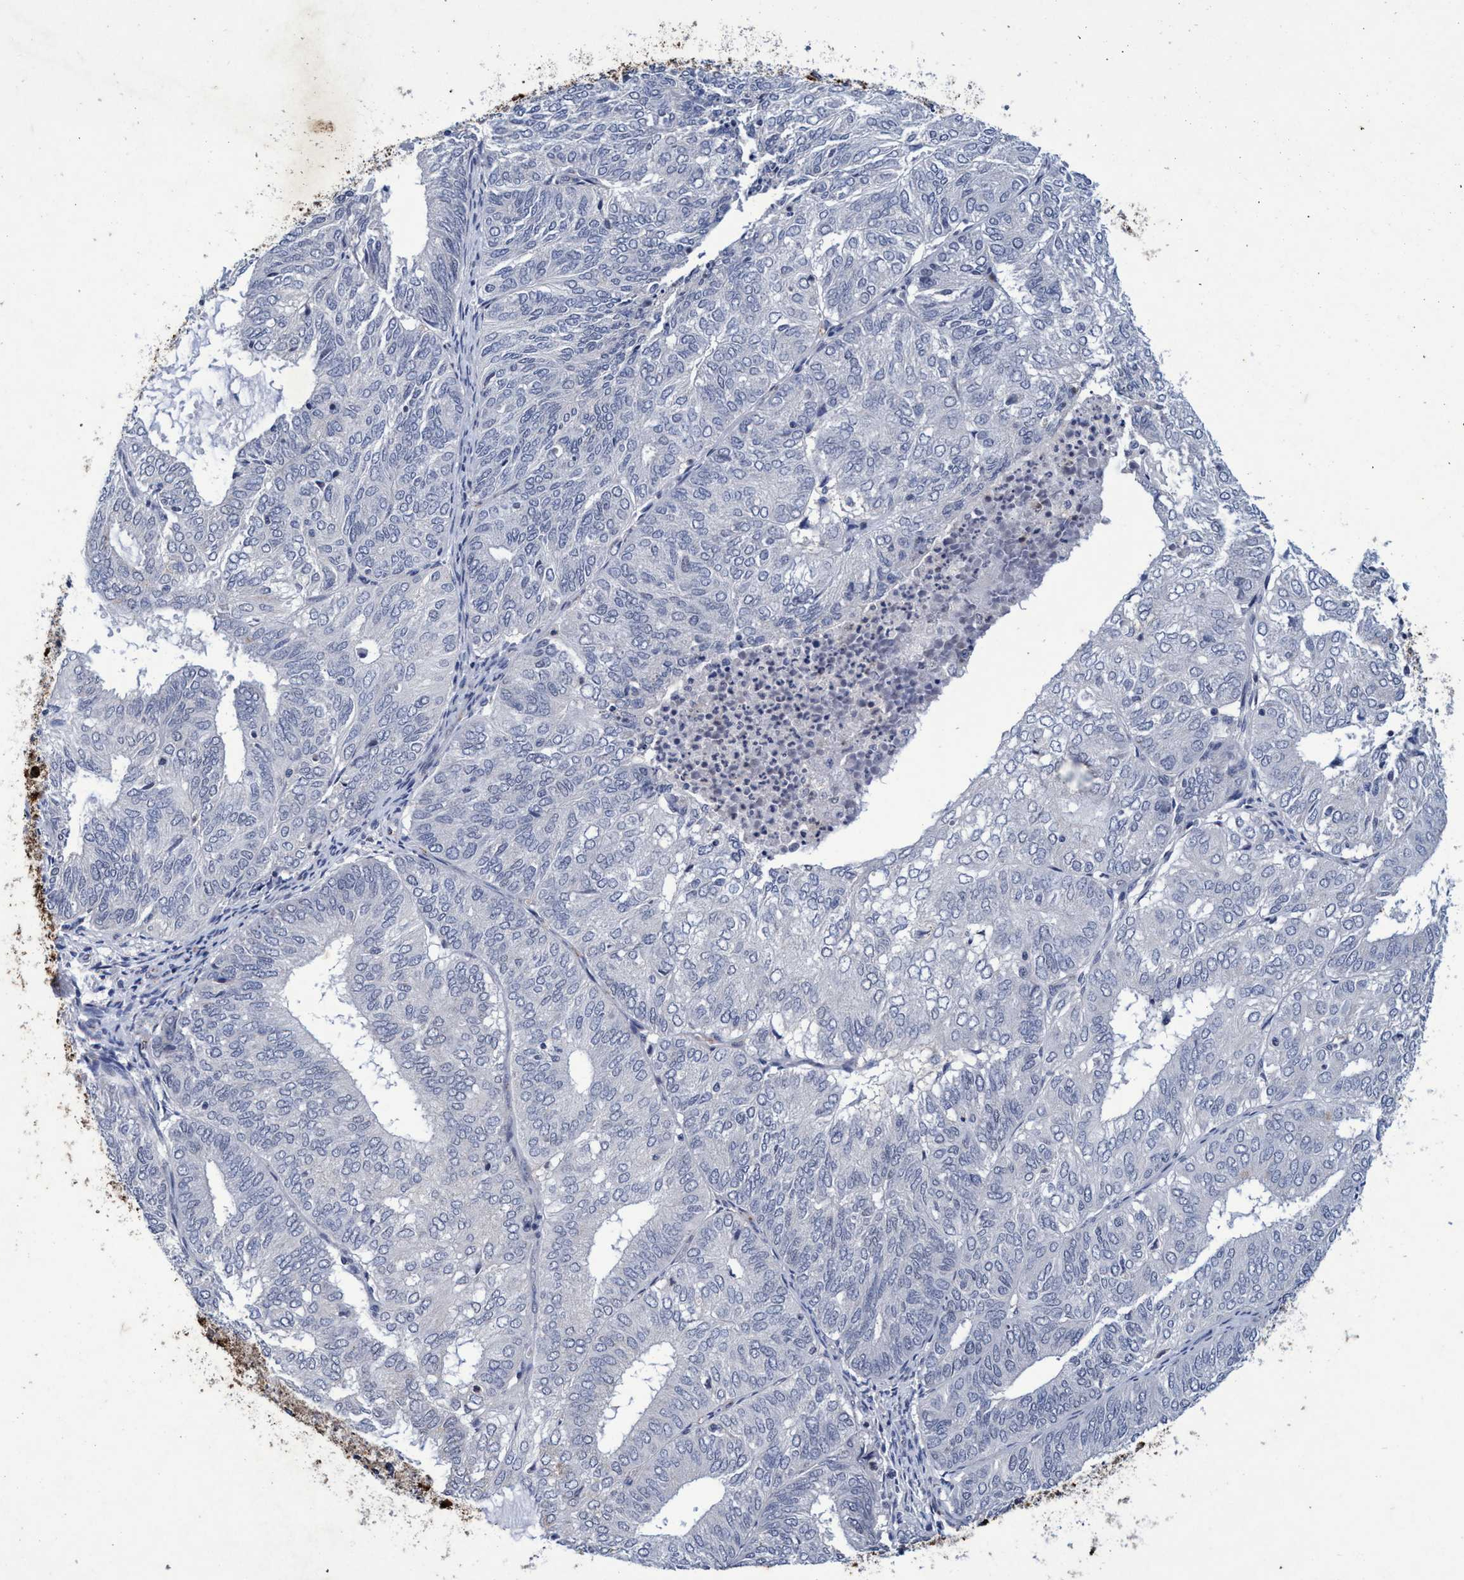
{"staining": {"intensity": "negative", "quantity": "none", "location": "none"}, "tissue": "endometrial cancer", "cell_type": "Tumor cells", "image_type": "cancer", "snomed": [{"axis": "morphology", "description": "Adenocarcinoma, NOS"}, {"axis": "topography", "description": "Uterus"}], "caption": "This is an immunohistochemistry image of endometrial adenocarcinoma. There is no positivity in tumor cells.", "gene": "GRB14", "patient": {"sex": "female", "age": 60}}